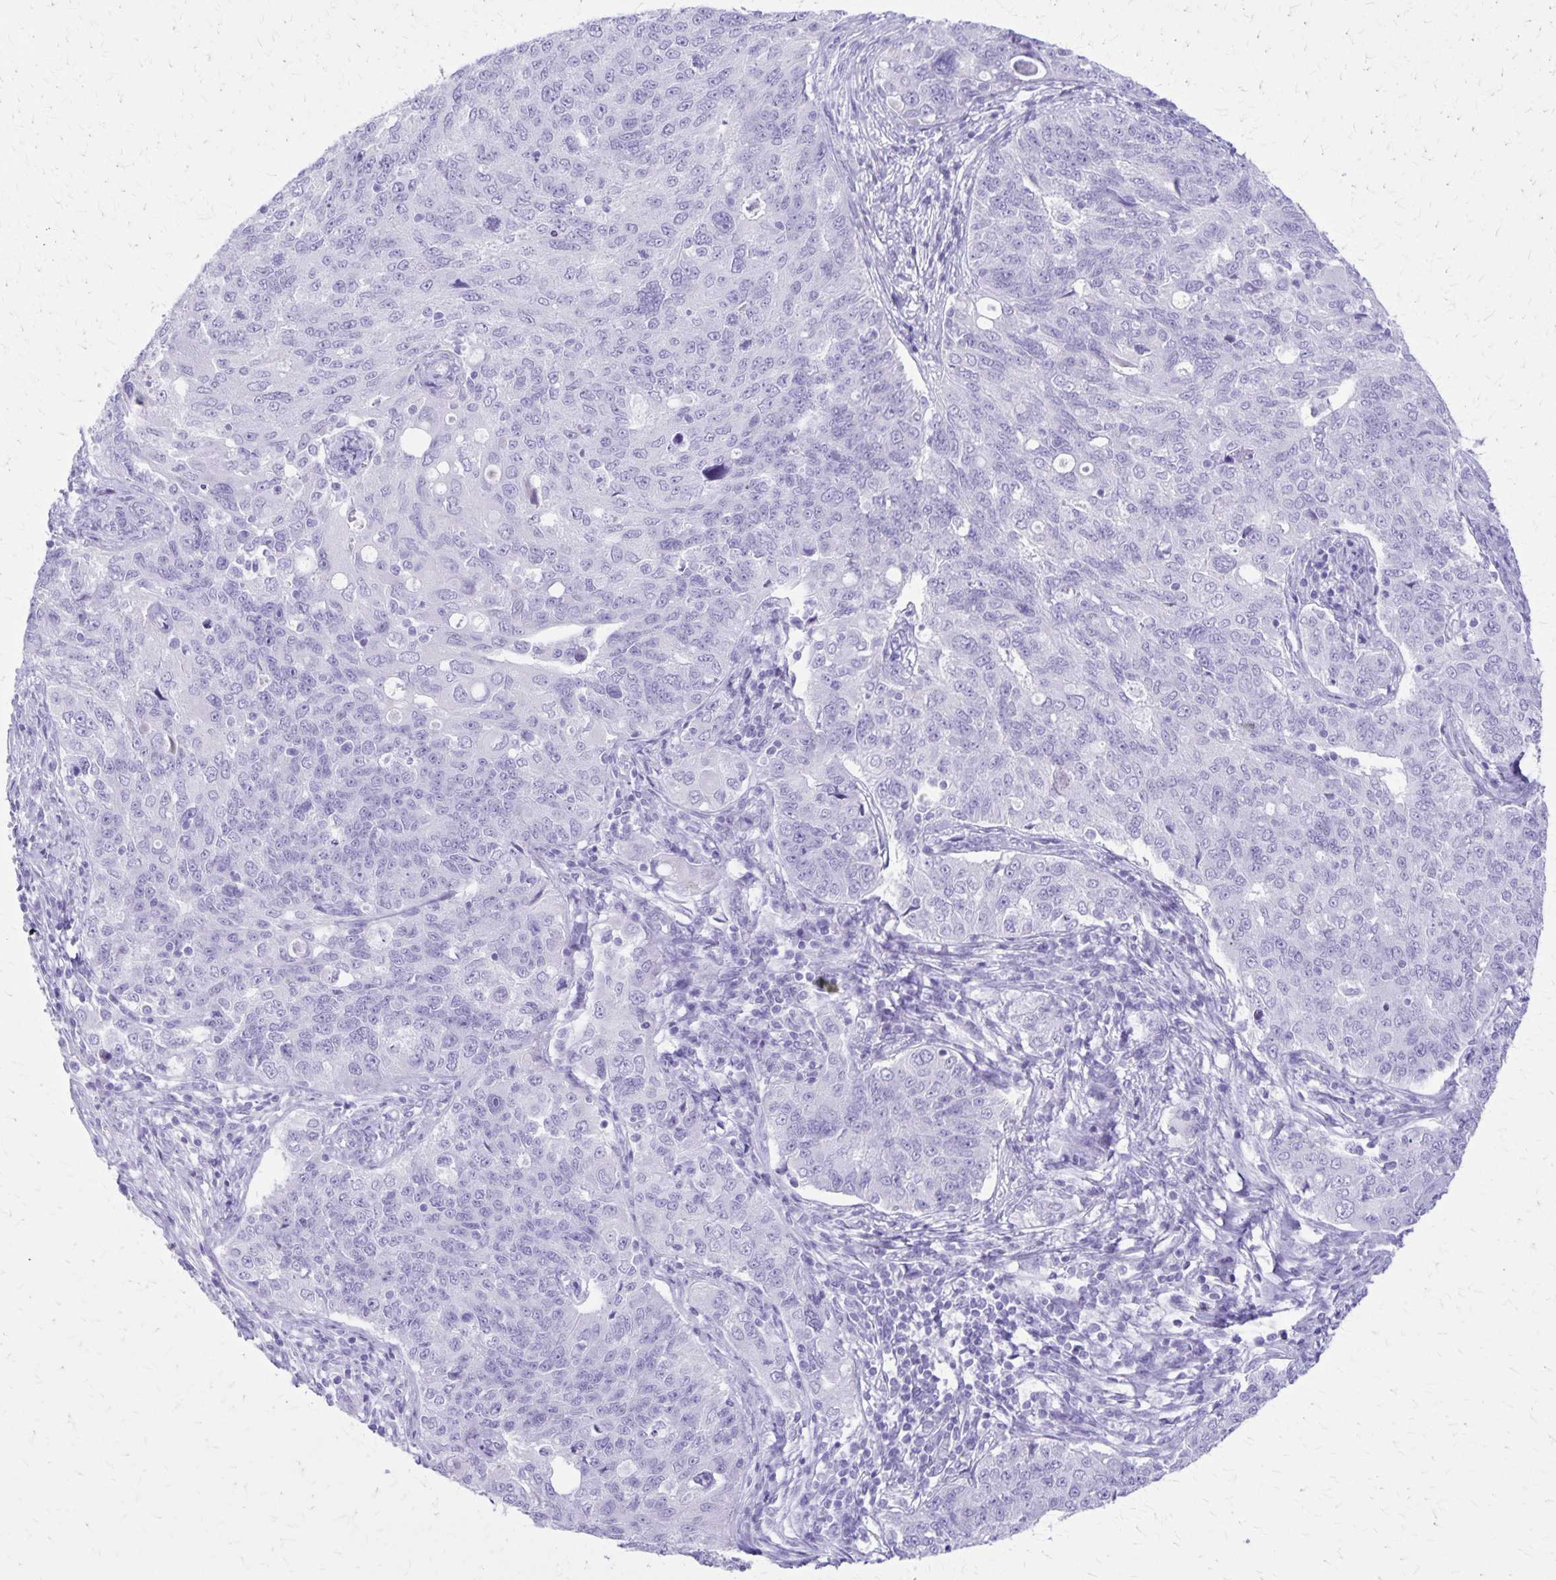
{"staining": {"intensity": "negative", "quantity": "none", "location": "none"}, "tissue": "endometrial cancer", "cell_type": "Tumor cells", "image_type": "cancer", "snomed": [{"axis": "morphology", "description": "Adenocarcinoma, NOS"}, {"axis": "topography", "description": "Endometrium"}], "caption": "There is no significant positivity in tumor cells of endometrial cancer.", "gene": "DEFA5", "patient": {"sex": "female", "age": 43}}